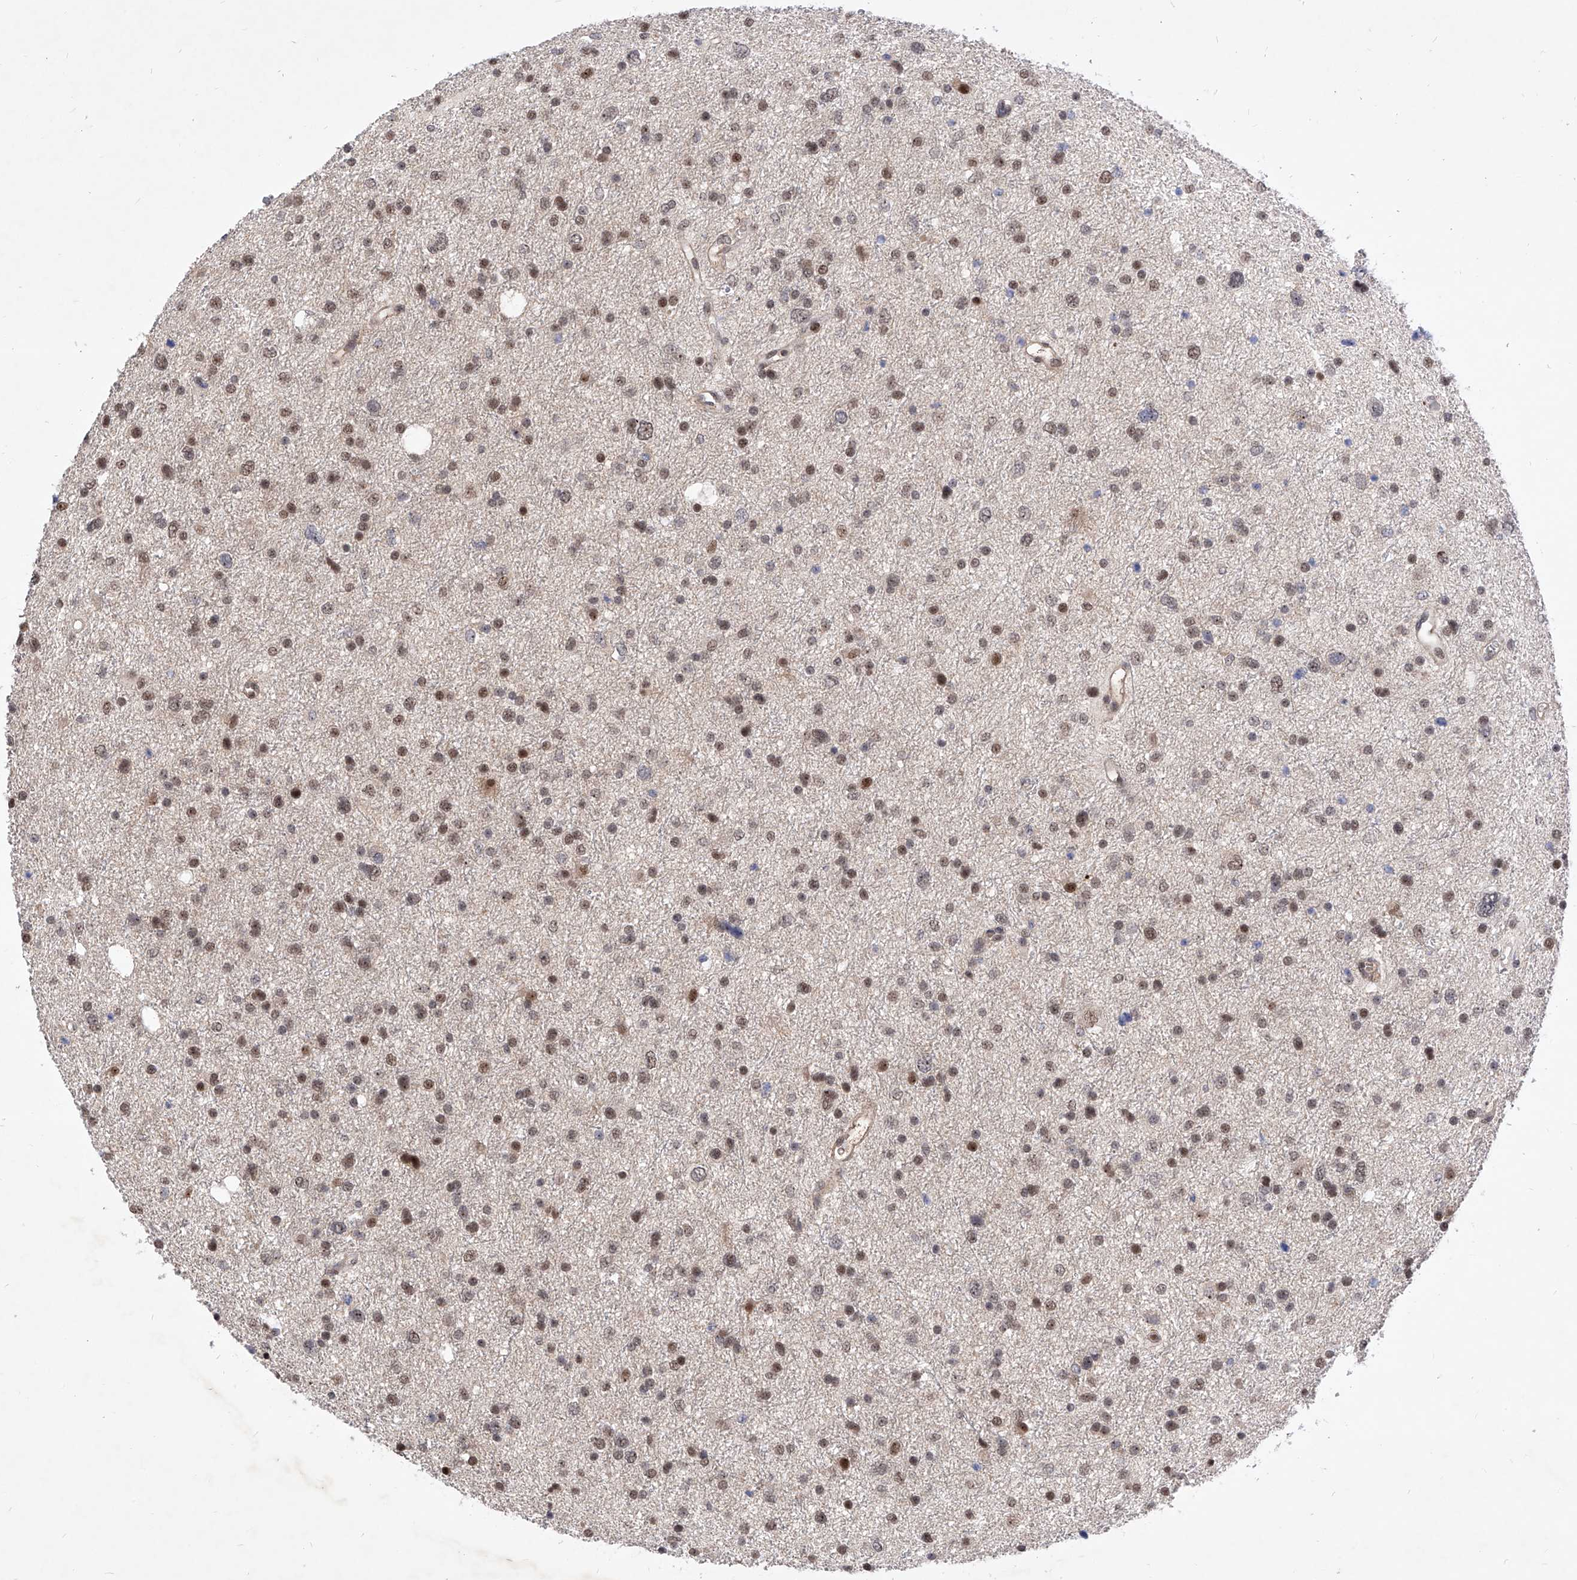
{"staining": {"intensity": "weak", "quantity": "25%-75%", "location": "nuclear"}, "tissue": "glioma", "cell_type": "Tumor cells", "image_type": "cancer", "snomed": [{"axis": "morphology", "description": "Glioma, malignant, Low grade"}, {"axis": "topography", "description": "Brain"}], "caption": "Protein staining reveals weak nuclear expression in approximately 25%-75% of tumor cells in low-grade glioma (malignant).", "gene": "LGR4", "patient": {"sex": "female", "age": 37}}